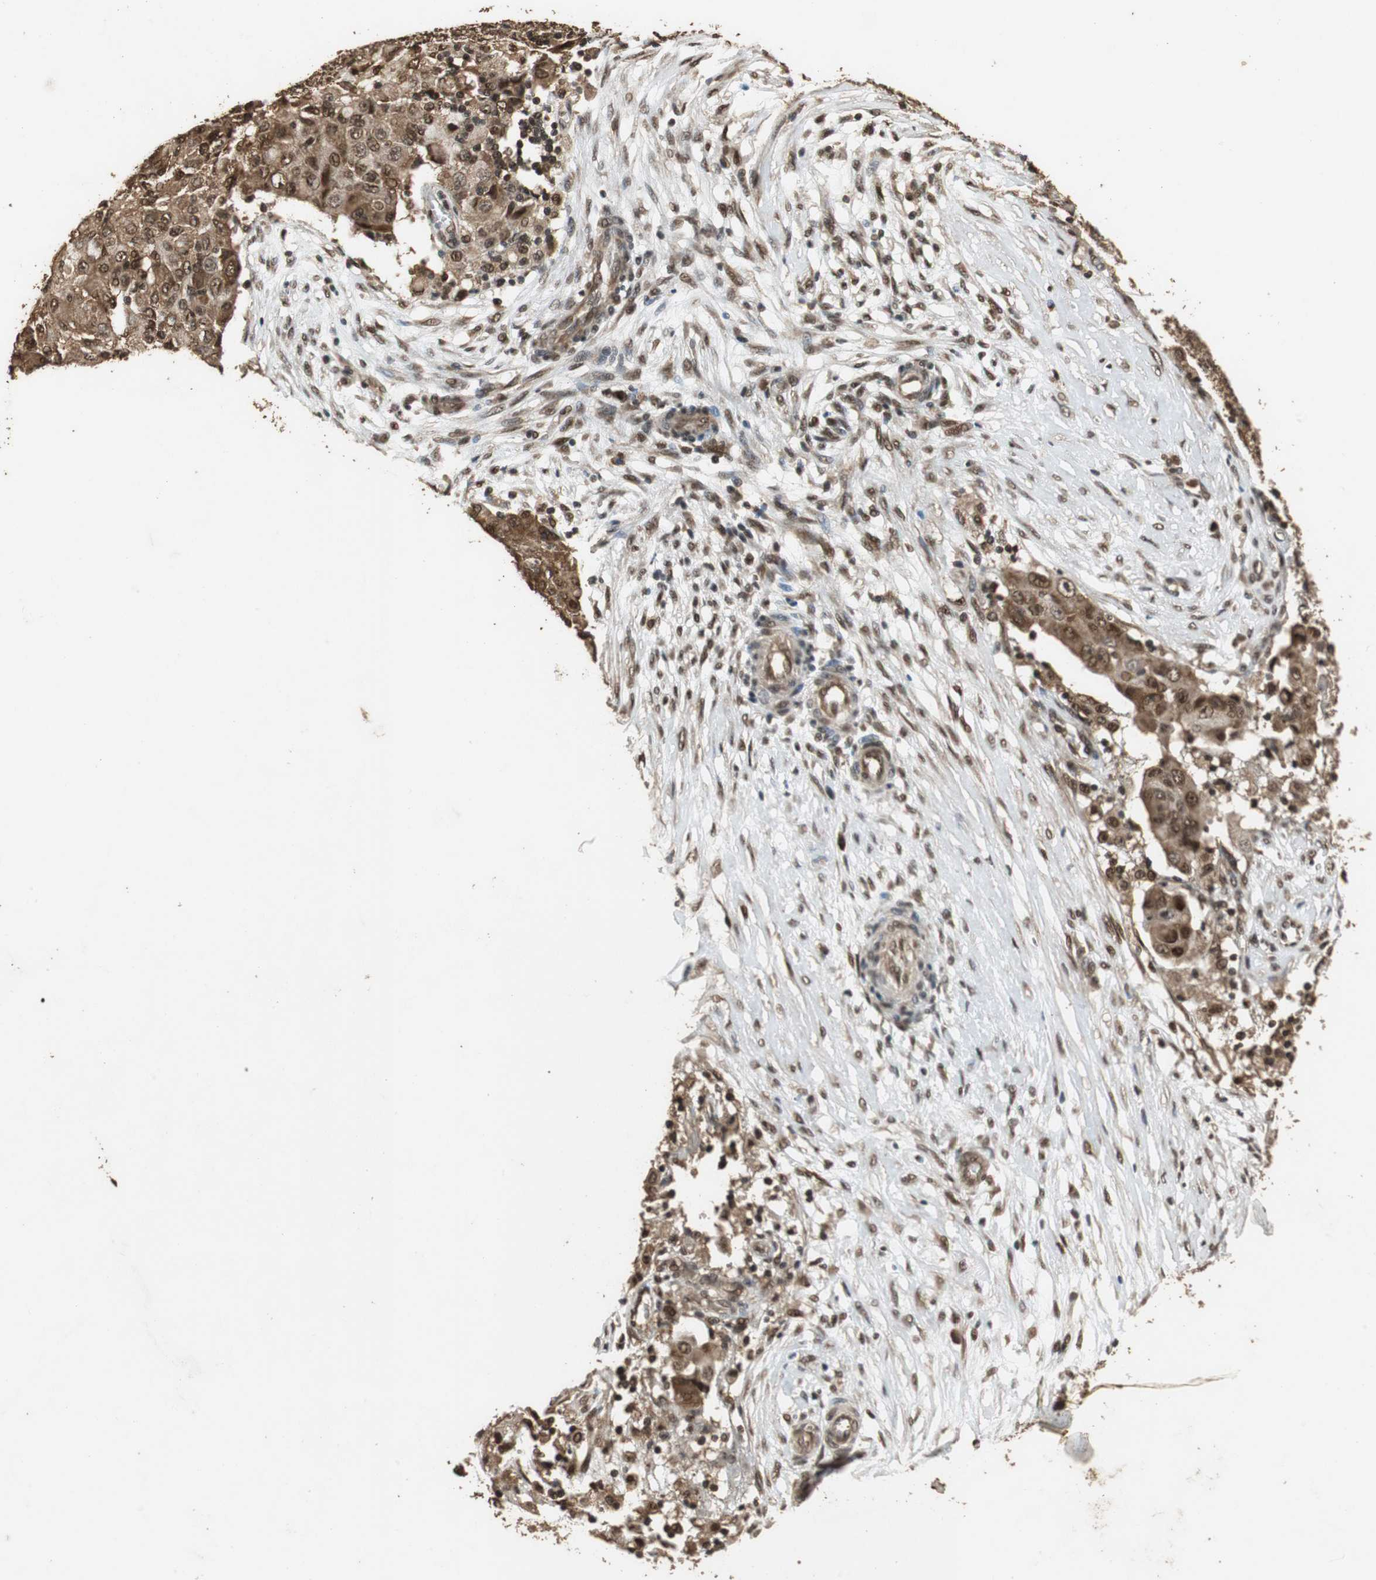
{"staining": {"intensity": "strong", "quantity": ">75%", "location": "cytoplasmic/membranous,nuclear"}, "tissue": "ovarian cancer", "cell_type": "Tumor cells", "image_type": "cancer", "snomed": [{"axis": "morphology", "description": "Carcinoma, endometroid"}, {"axis": "topography", "description": "Ovary"}], "caption": "Tumor cells demonstrate high levels of strong cytoplasmic/membranous and nuclear expression in approximately >75% of cells in human ovarian cancer (endometroid carcinoma).", "gene": "ZNF18", "patient": {"sex": "female", "age": 42}}